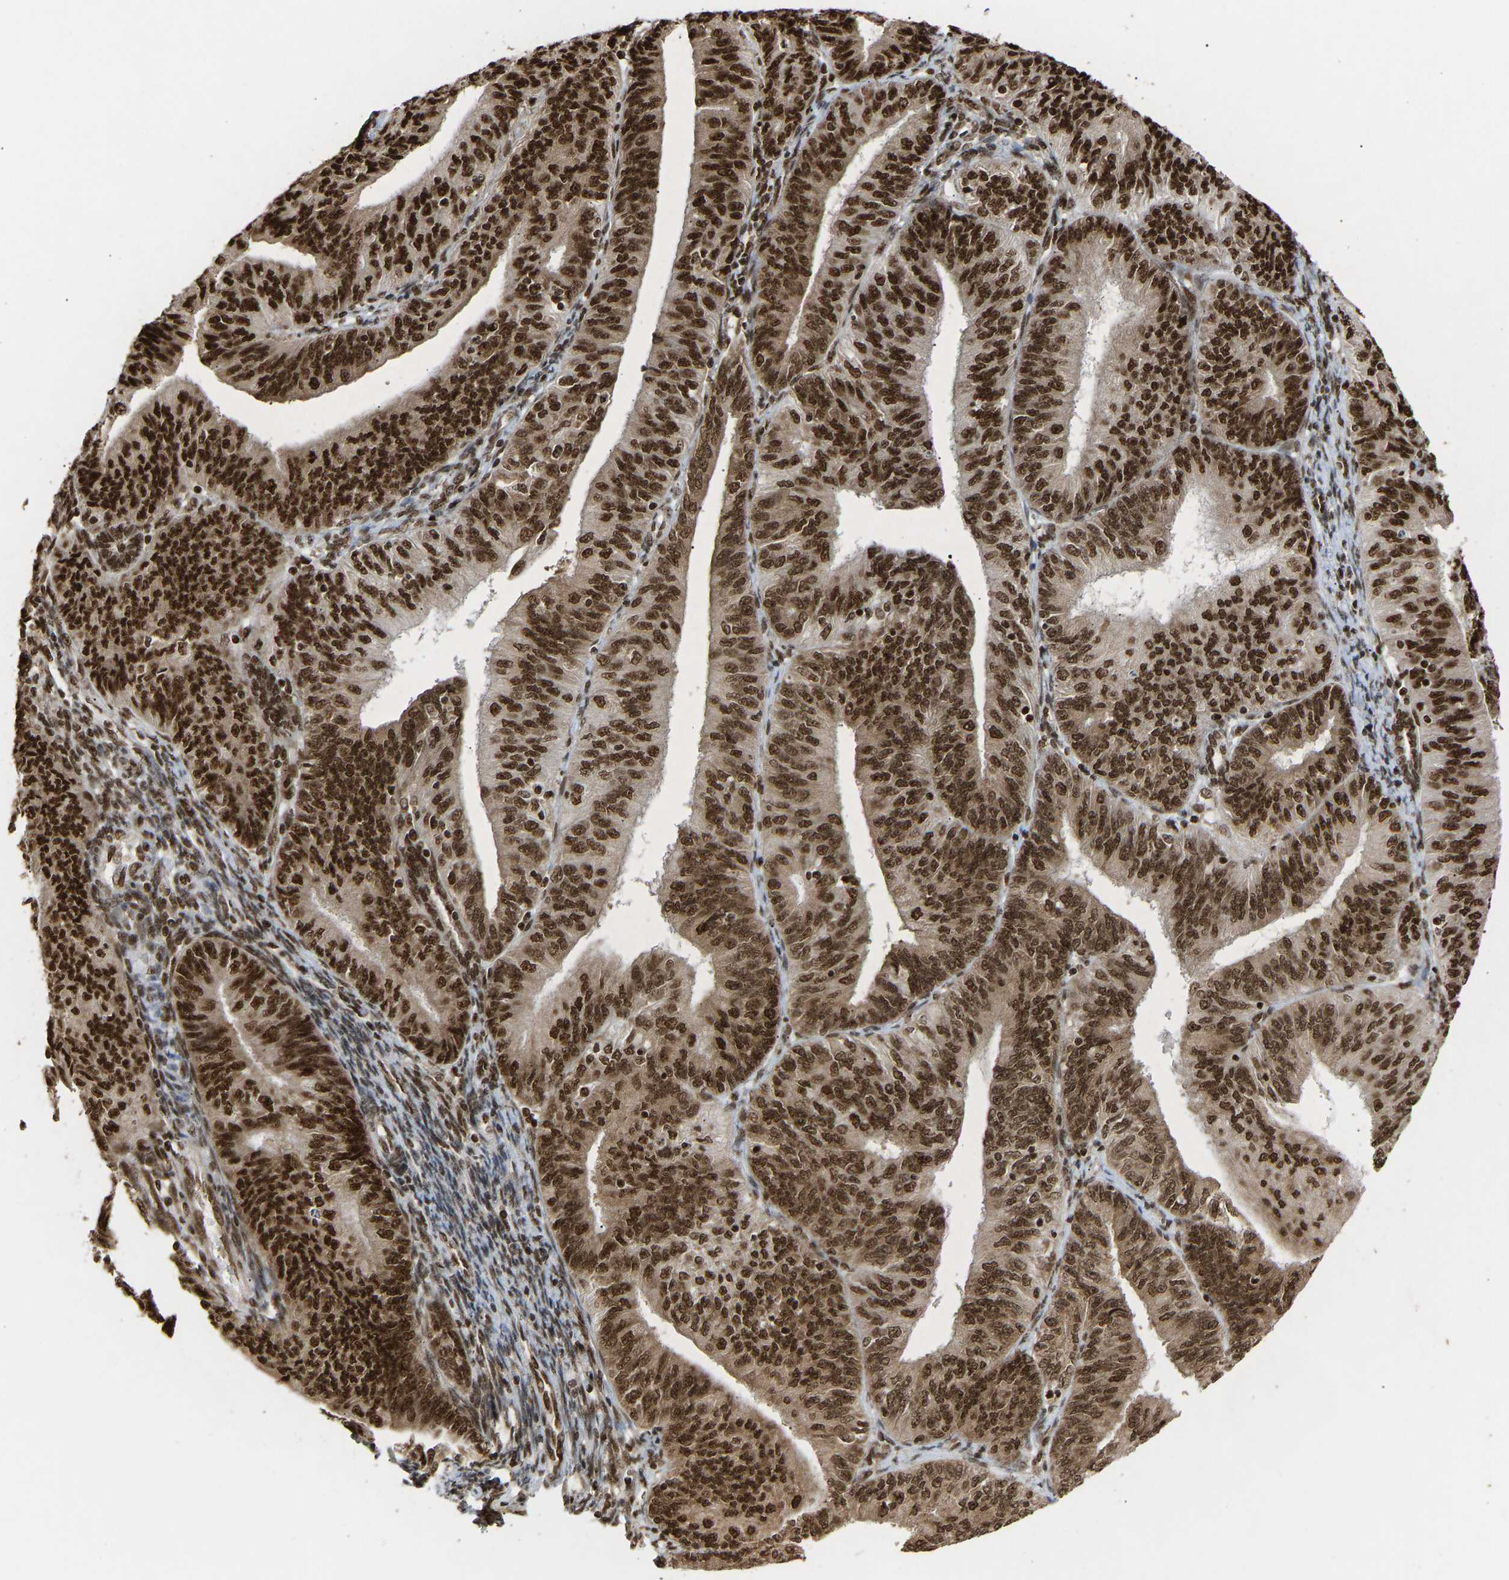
{"staining": {"intensity": "strong", "quantity": ">75%", "location": "cytoplasmic/membranous,nuclear"}, "tissue": "endometrial cancer", "cell_type": "Tumor cells", "image_type": "cancer", "snomed": [{"axis": "morphology", "description": "Adenocarcinoma, NOS"}, {"axis": "topography", "description": "Endometrium"}], "caption": "This is an image of immunohistochemistry staining of adenocarcinoma (endometrial), which shows strong expression in the cytoplasmic/membranous and nuclear of tumor cells.", "gene": "ALYREF", "patient": {"sex": "female", "age": 58}}